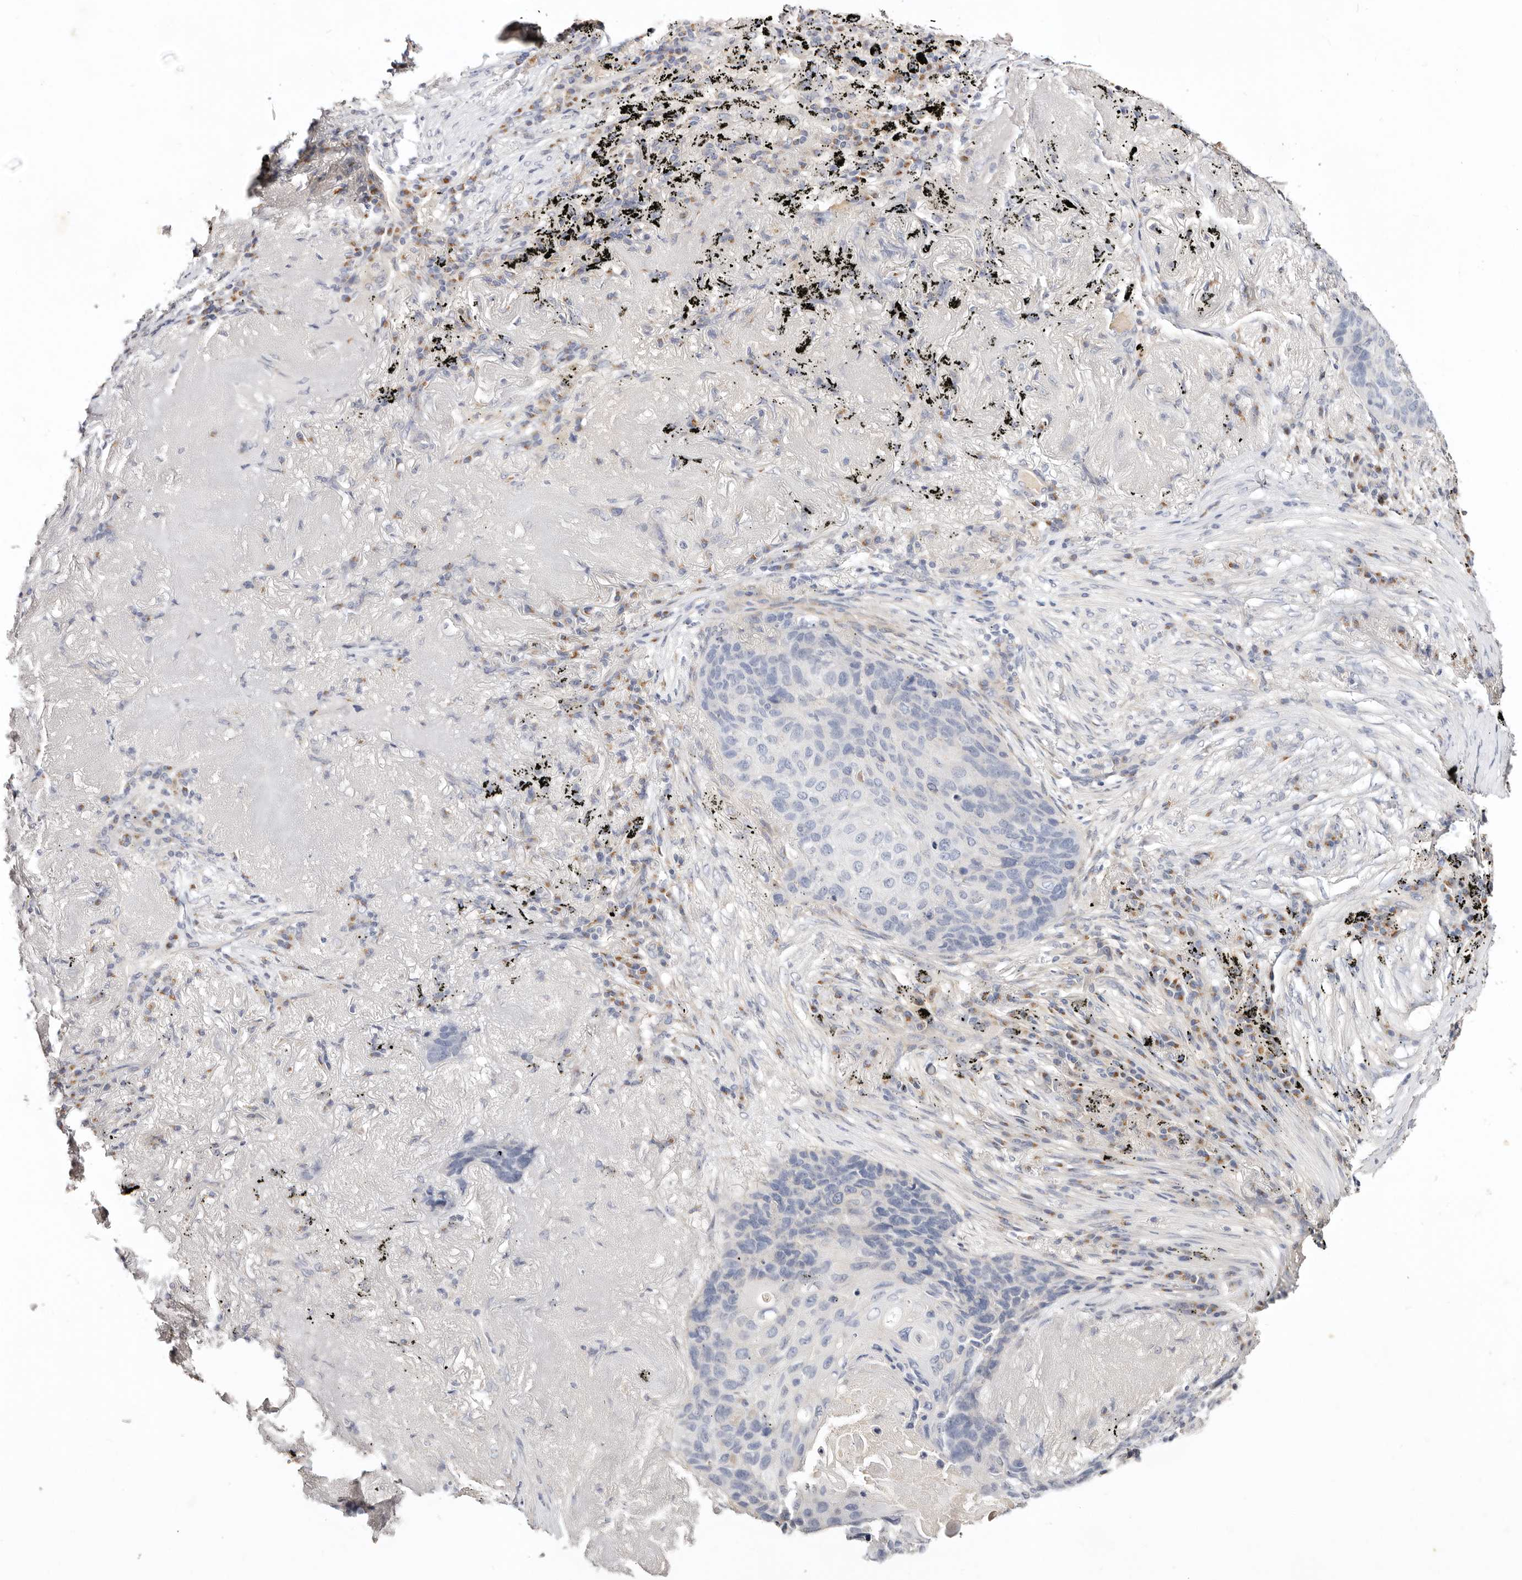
{"staining": {"intensity": "negative", "quantity": "none", "location": "none"}, "tissue": "lung cancer", "cell_type": "Tumor cells", "image_type": "cancer", "snomed": [{"axis": "morphology", "description": "Squamous cell carcinoma, NOS"}, {"axis": "topography", "description": "Lung"}], "caption": "Immunohistochemistry image of neoplastic tissue: human lung squamous cell carcinoma stained with DAB reveals no significant protein positivity in tumor cells. (DAB (3,3'-diaminobenzidine) immunohistochemistry with hematoxylin counter stain).", "gene": "DNASE1", "patient": {"sex": "female", "age": 63}}